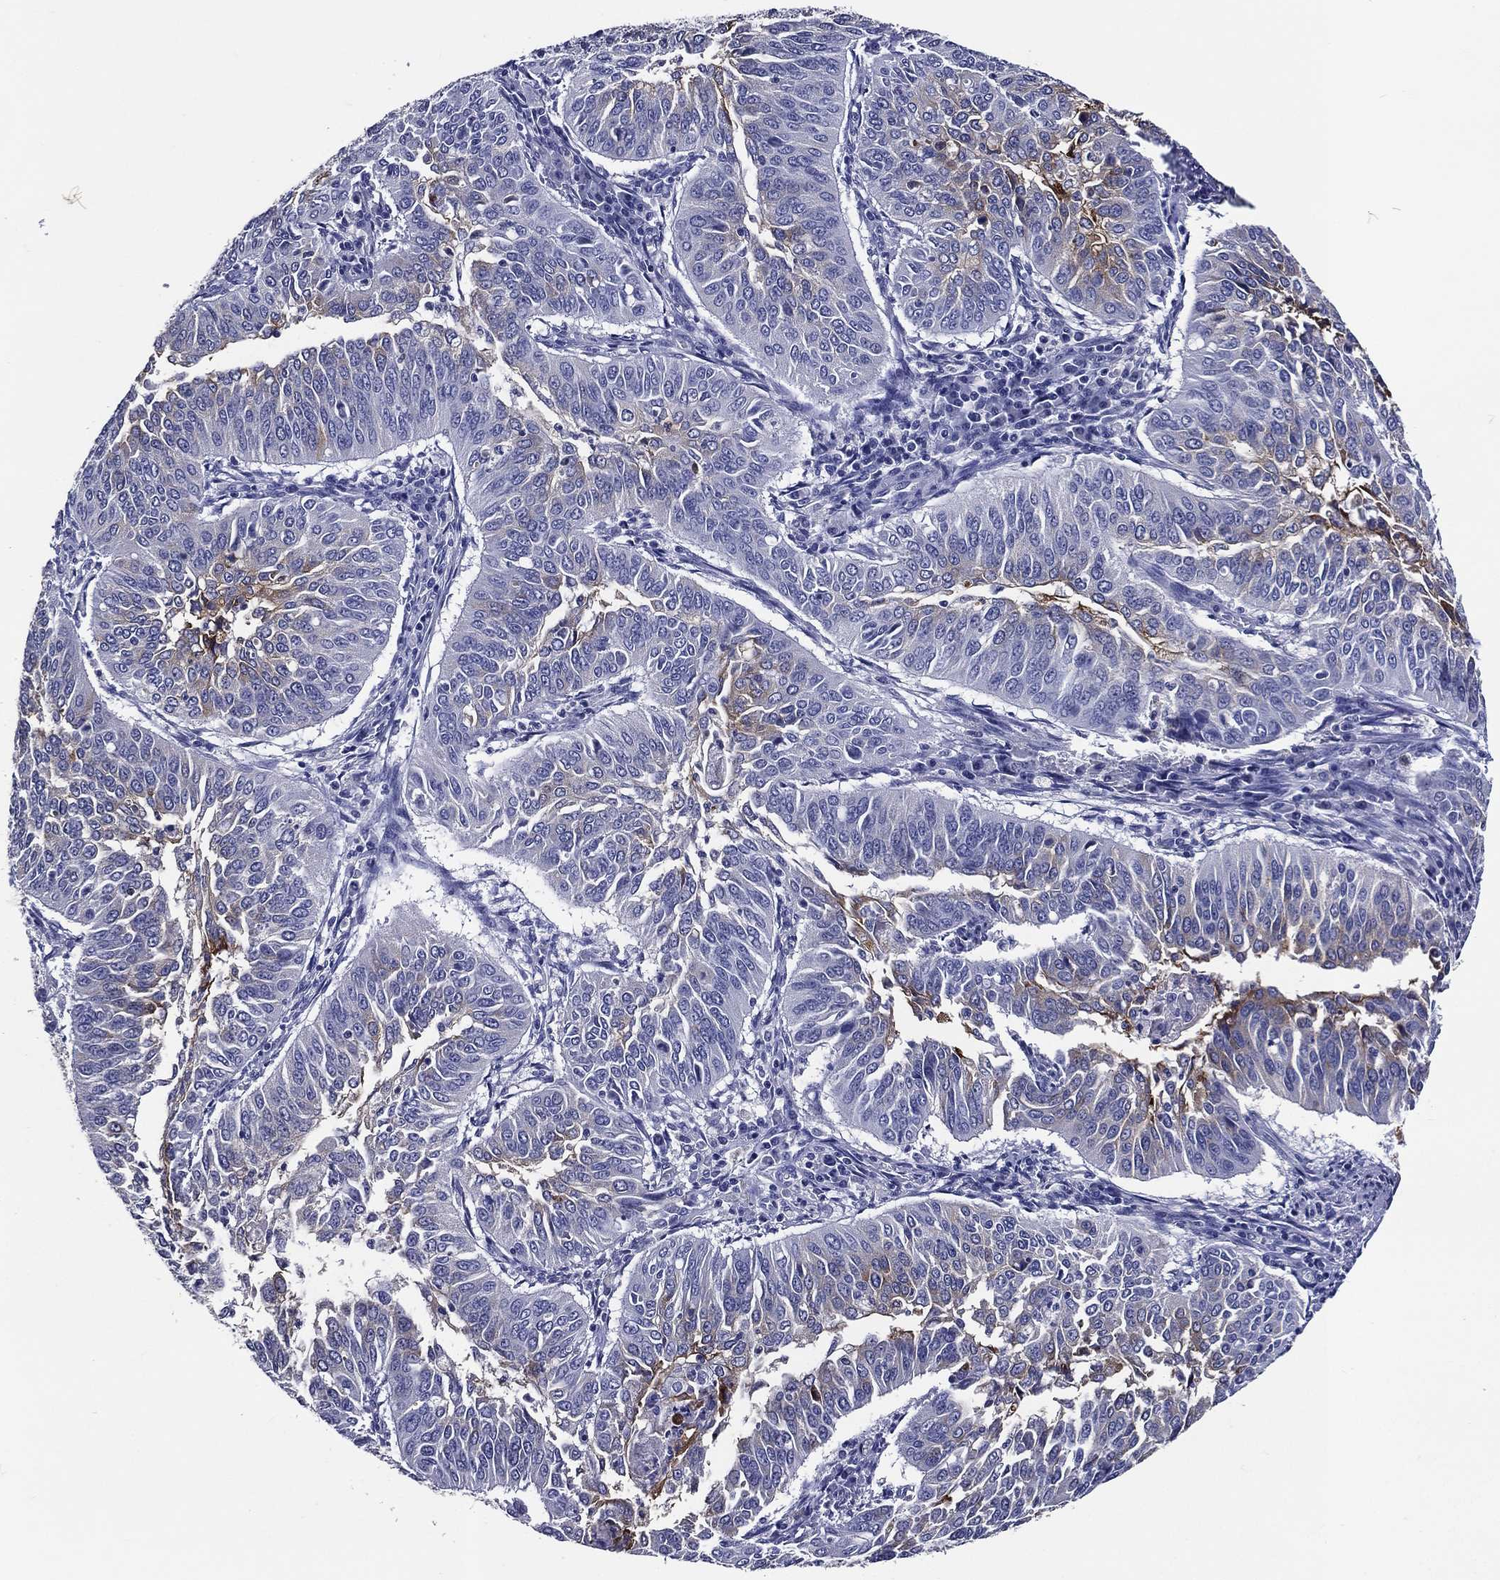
{"staining": {"intensity": "moderate", "quantity": "<25%", "location": "cytoplasmic/membranous"}, "tissue": "cervical cancer", "cell_type": "Tumor cells", "image_type": "cancer", "snomed": [{"axis": "morphology", "description": "Normal tissue, NOS"}, {"axis": "morphology", "description": "Squamous cell carcinoma, NOS"}, {"axis": "topography", "description": "Cervix"}], "caption": "This micrograph exhibits immunohistochemistry (IHC) staining of human cervical cancer (squamous cell carcinoma), with low moderate cytoplasmic/membranous expression in about <25% of tumor cells.", "gene": "ACE2", "patient": {"sex": "female", "age": 39}}